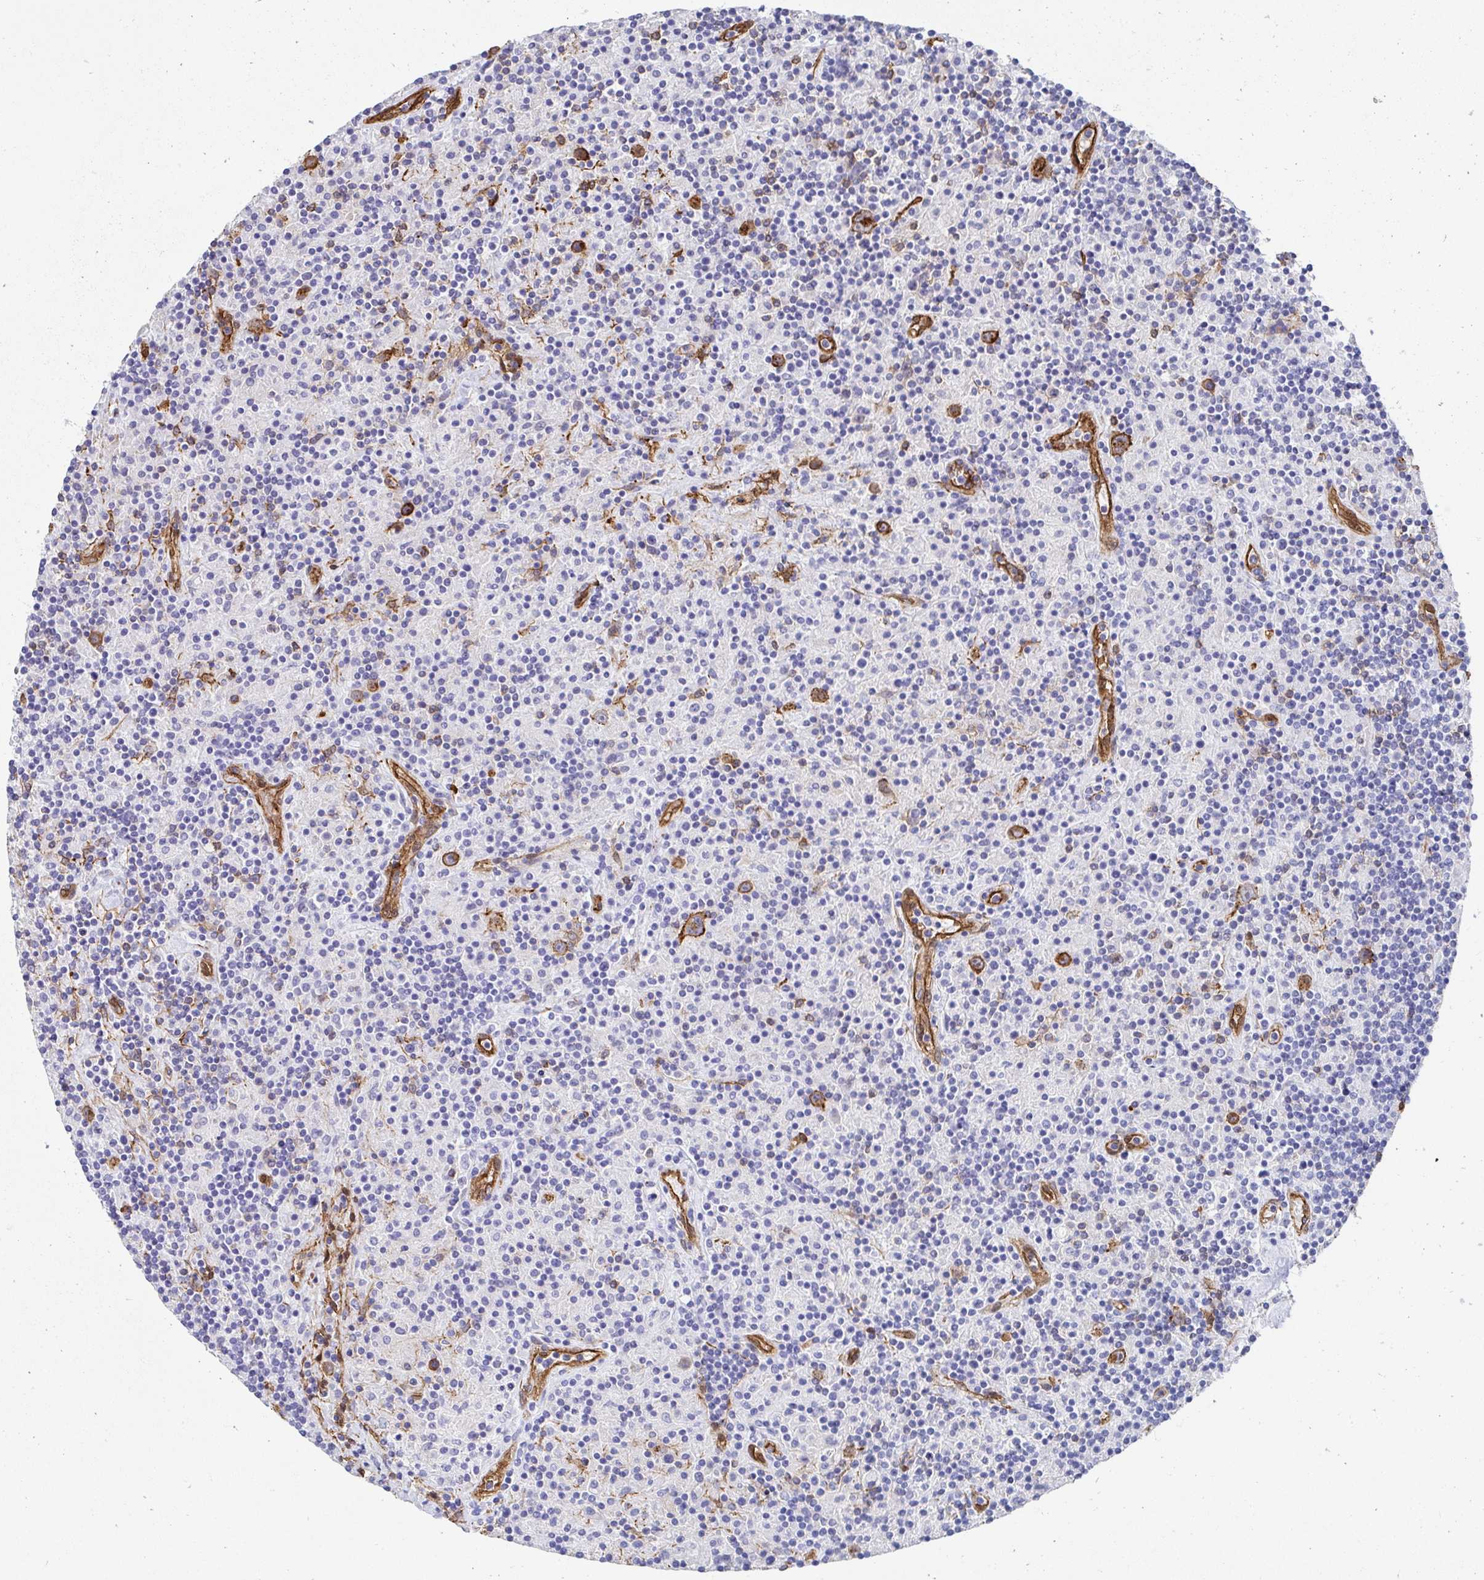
{"staining": {"intensity": "moderate", "quantity": "25%-75%", "location": "cytoplasmic/membranous"}, "tissue": "lymphoma", "cell_type": "Tumor cells", "image_type": "cancer", "snomed": [{"axis": "morphology", "description": "Hodgkin's disease, NOS"}, {"axis": "topography", "description": "Lymph node"}], "caption": "Lymphoma stained with a brown dye shows moderate cytoplasmic/membranous positive positivity in about 25%-75% of tumor cells.", "gene": "CTTN", "patient": {"sex": "male", "age": 70}}